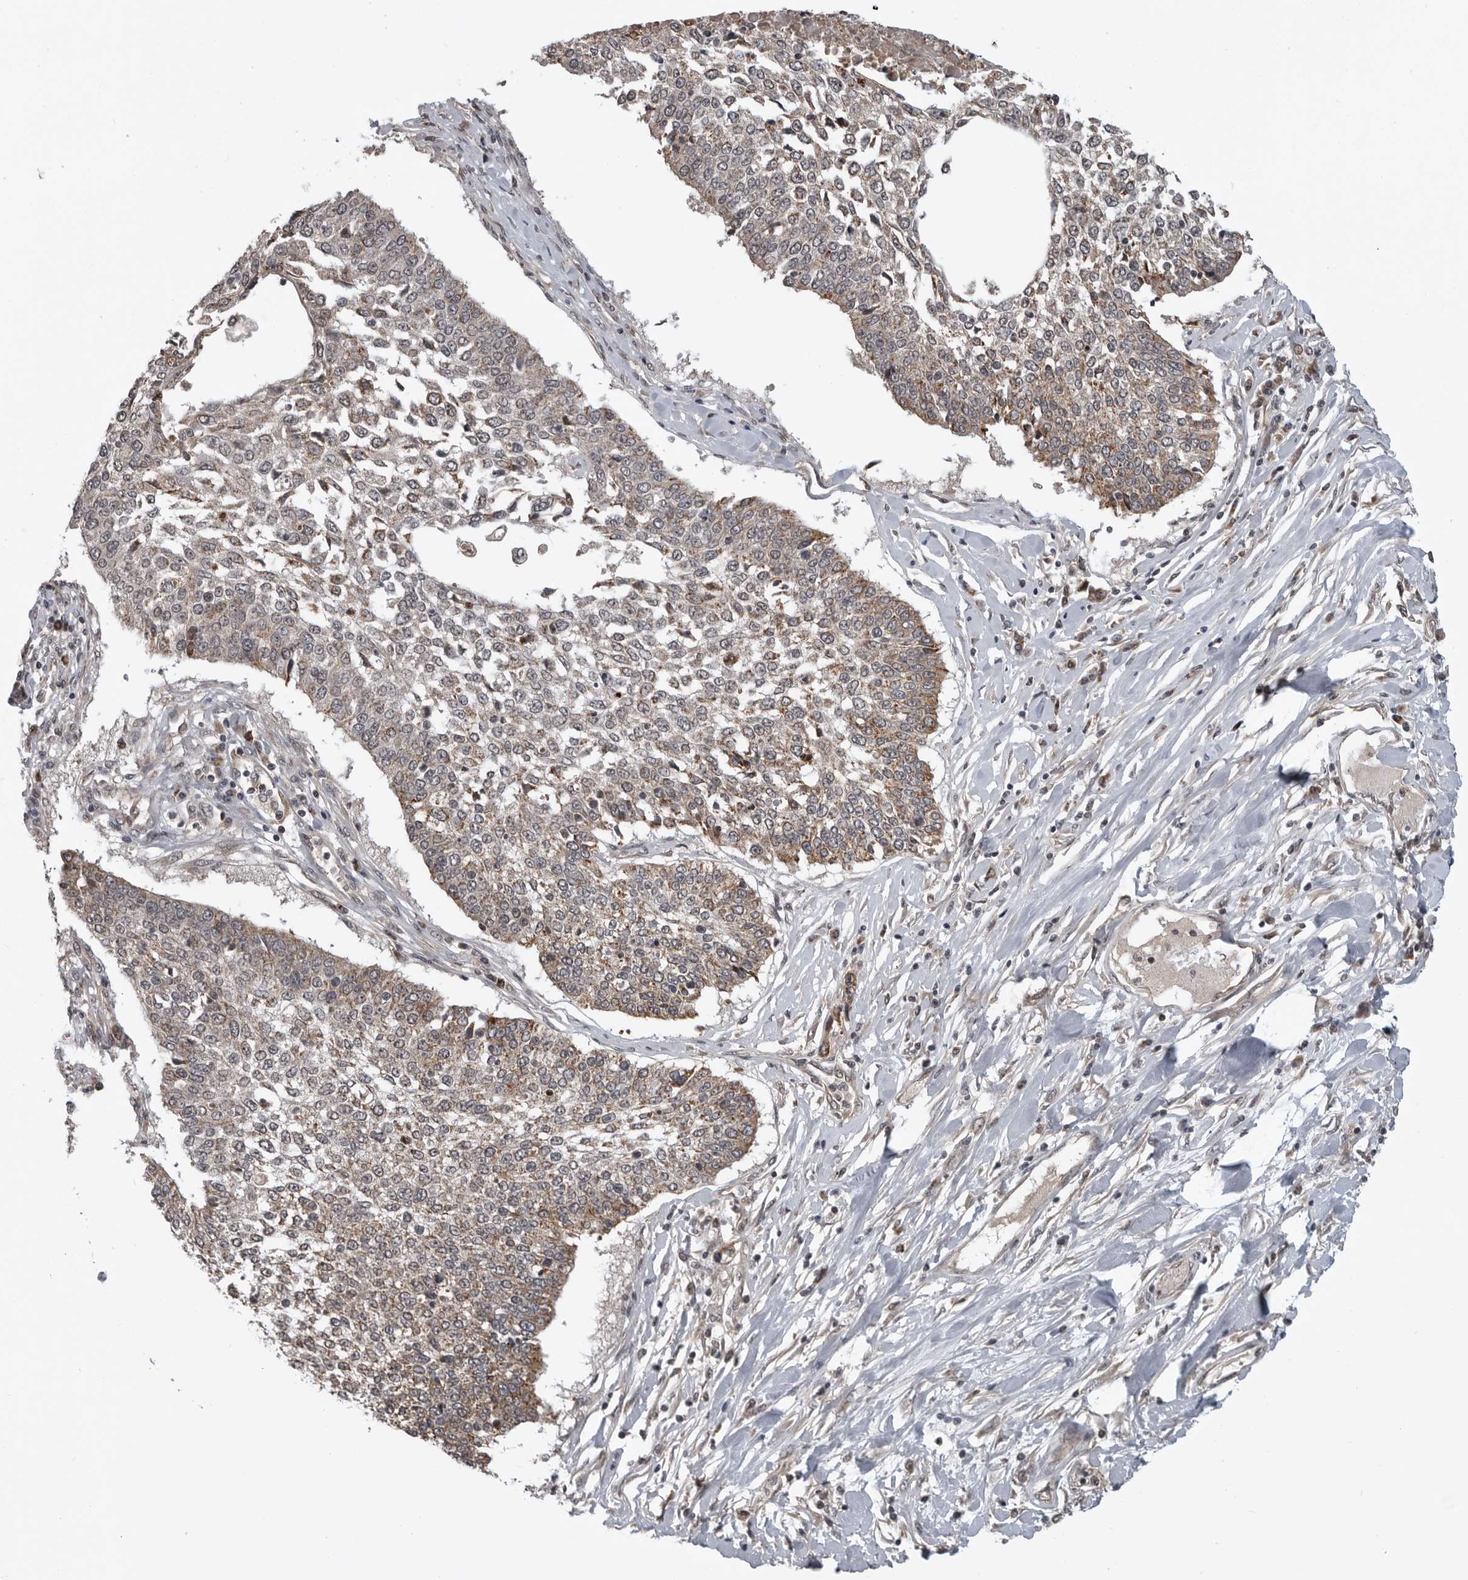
{"staining": {"intensity": "weak", "quantity": ">75%", "location": "cytoplasmic/membranous"}, "tissue": "lung cancer", "cell_type": "Tumor cells", "image_type": "cancer", "snomed": [{"axis": "morphology", "description": "Normal tissue, NOS"}, {"axis": "morphology", "description": "Squamous cell carcinoma, NOS"}, {"axis": "topography", "description": "Cartilage tissue"}, {"axis": "topography", "description": "Bronchus"}, {"axis": "topography", "description": "Lung"}, {"axis": "topography", "description": "Peripheral nerve tissue"}], "caption": "Immunohistochemical staining of human lung cancer (squamous cell carcinoma) demonstrates low levels of weak cytoplasmic/membranous positivity in about >75% of tumor cells.", "gene": "FAAP100", "patient": {"sex": "female", "age": 49}}